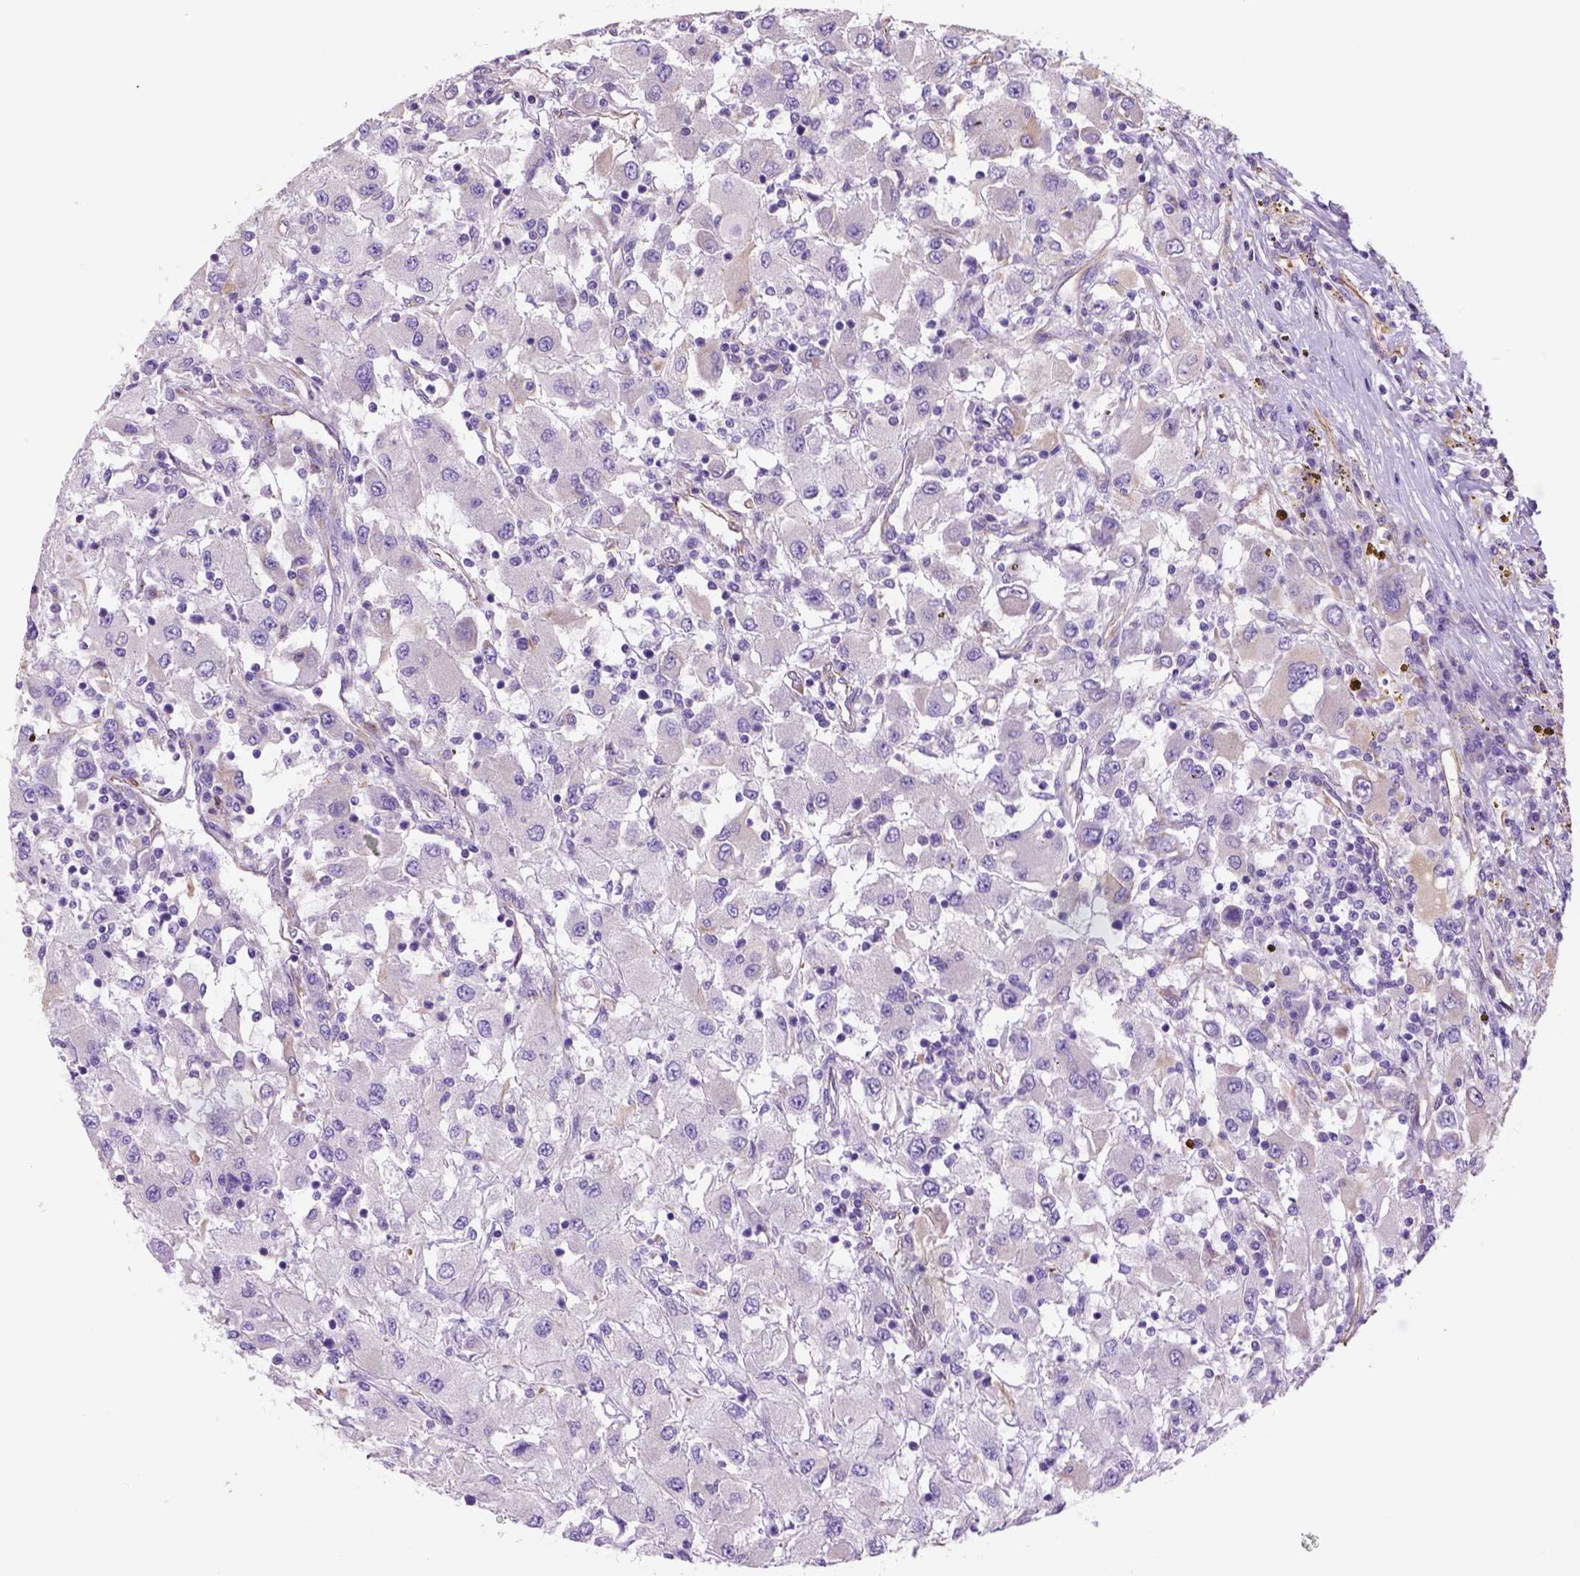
{"staining": {"intensity": "weak", "quantity": "25%-75%", "location": "cytoplasmic/membranous"}, "tissue": "renal cancer", "cell_type": "Tumor cells", "image_type": "cancer", "snomed": [{"axis": "morphology", "description": "Adenocarcinoma, NOS"}, {"axis": "topography", "description": "Kidney"}], "caption": "An image of human renal adenocarcinoma stained for a protein shows weak cytoplasmic/membranous brown staining in tumor cells.", "gene": "ZZZ3", "patient": {"sex": "female", "age": 67}}